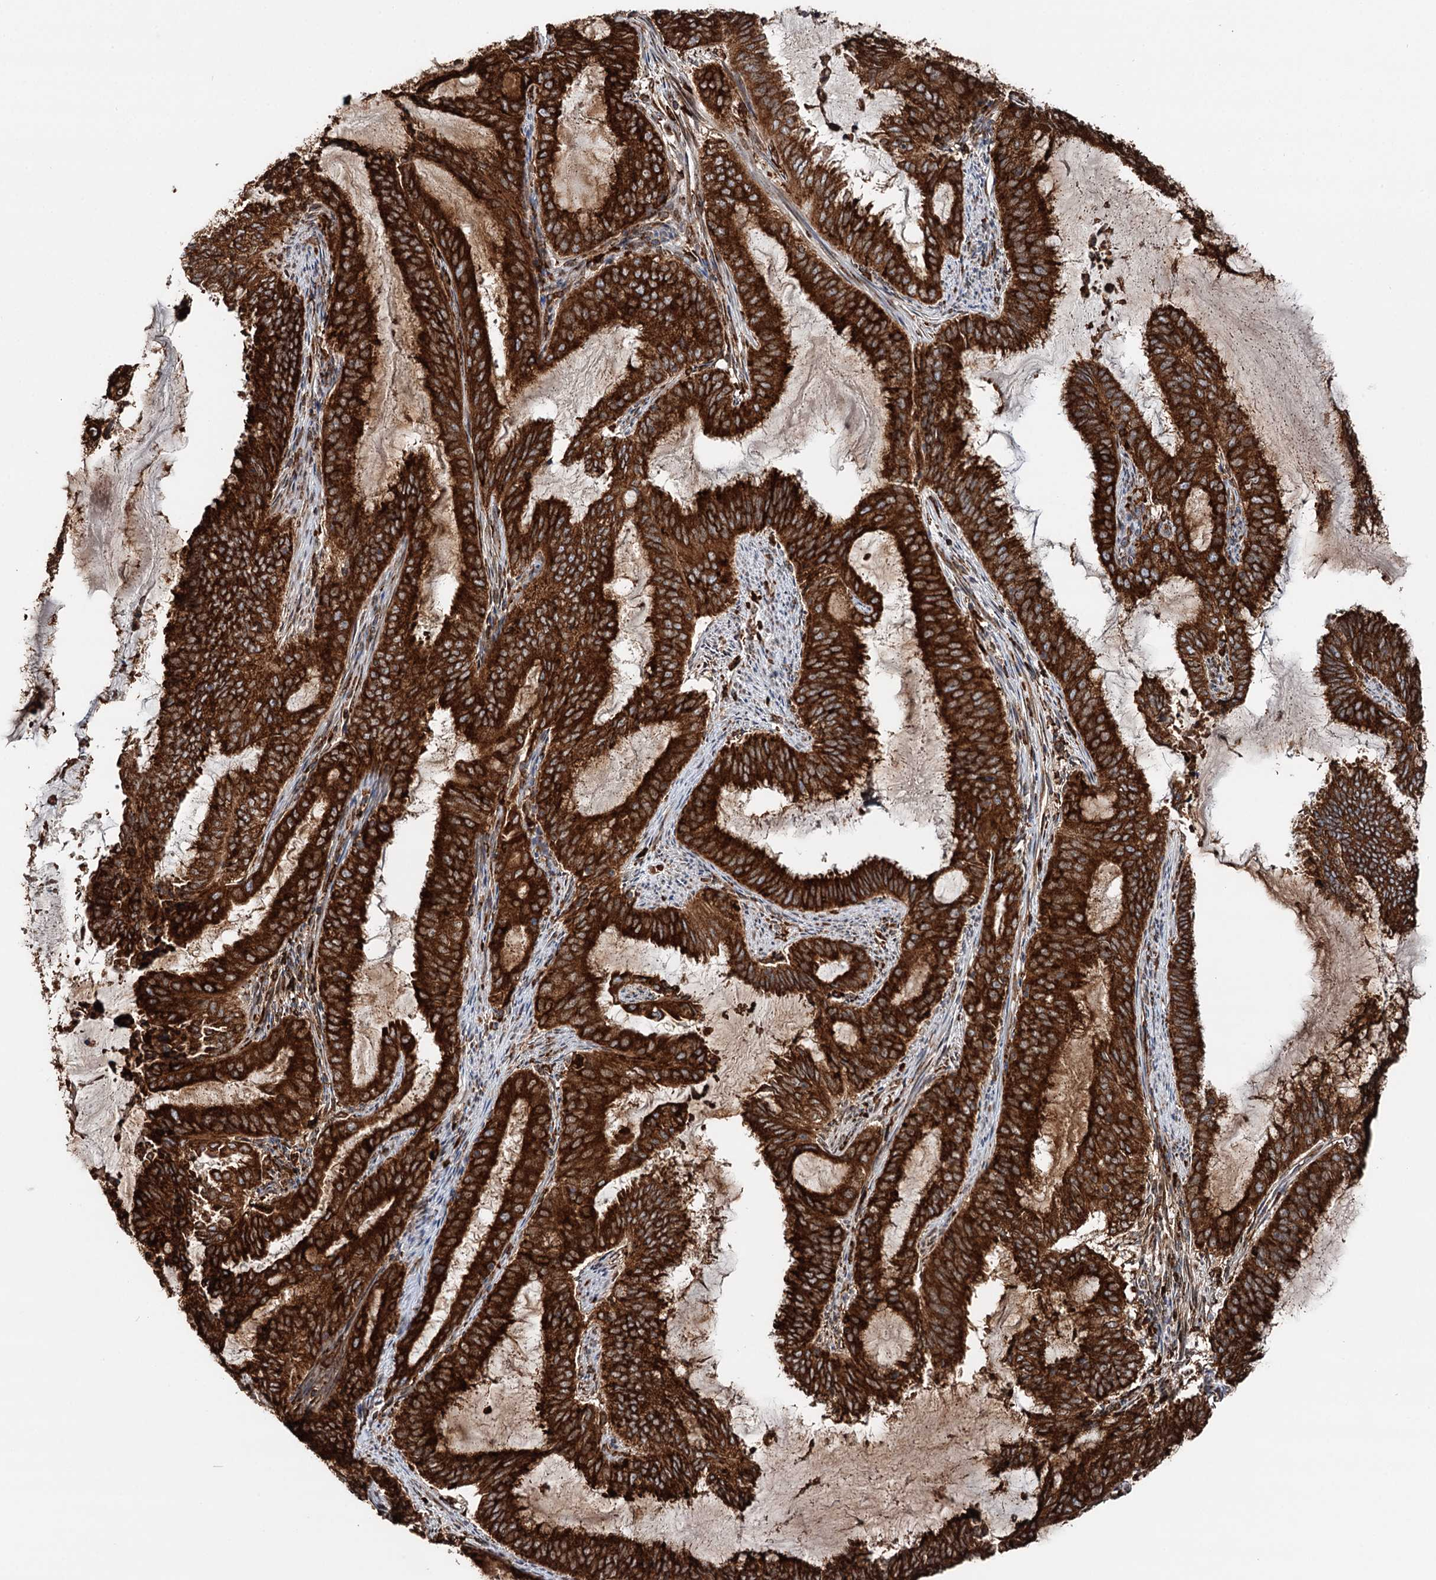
{"staining": {"intensity": "strong", "quantity": ">75%", "location": "cytoplasmic/membranous"}, "tissue": "endometrial cancer", "cell_type": "Tumor cells", "image_type": "cancer", "snomed": [{"axis": "morphology", "description": "Adenocarcinoma, NOS"}, {"axis": "topography", "description": "Endometrium"}], "caption": "Human endometrial cancer (adenocarcinoma) stained with a protein marker exhibits strong staining in tumor cells.", "gene": "ERP29", "patient": {"sex": "female", "age": 51}}